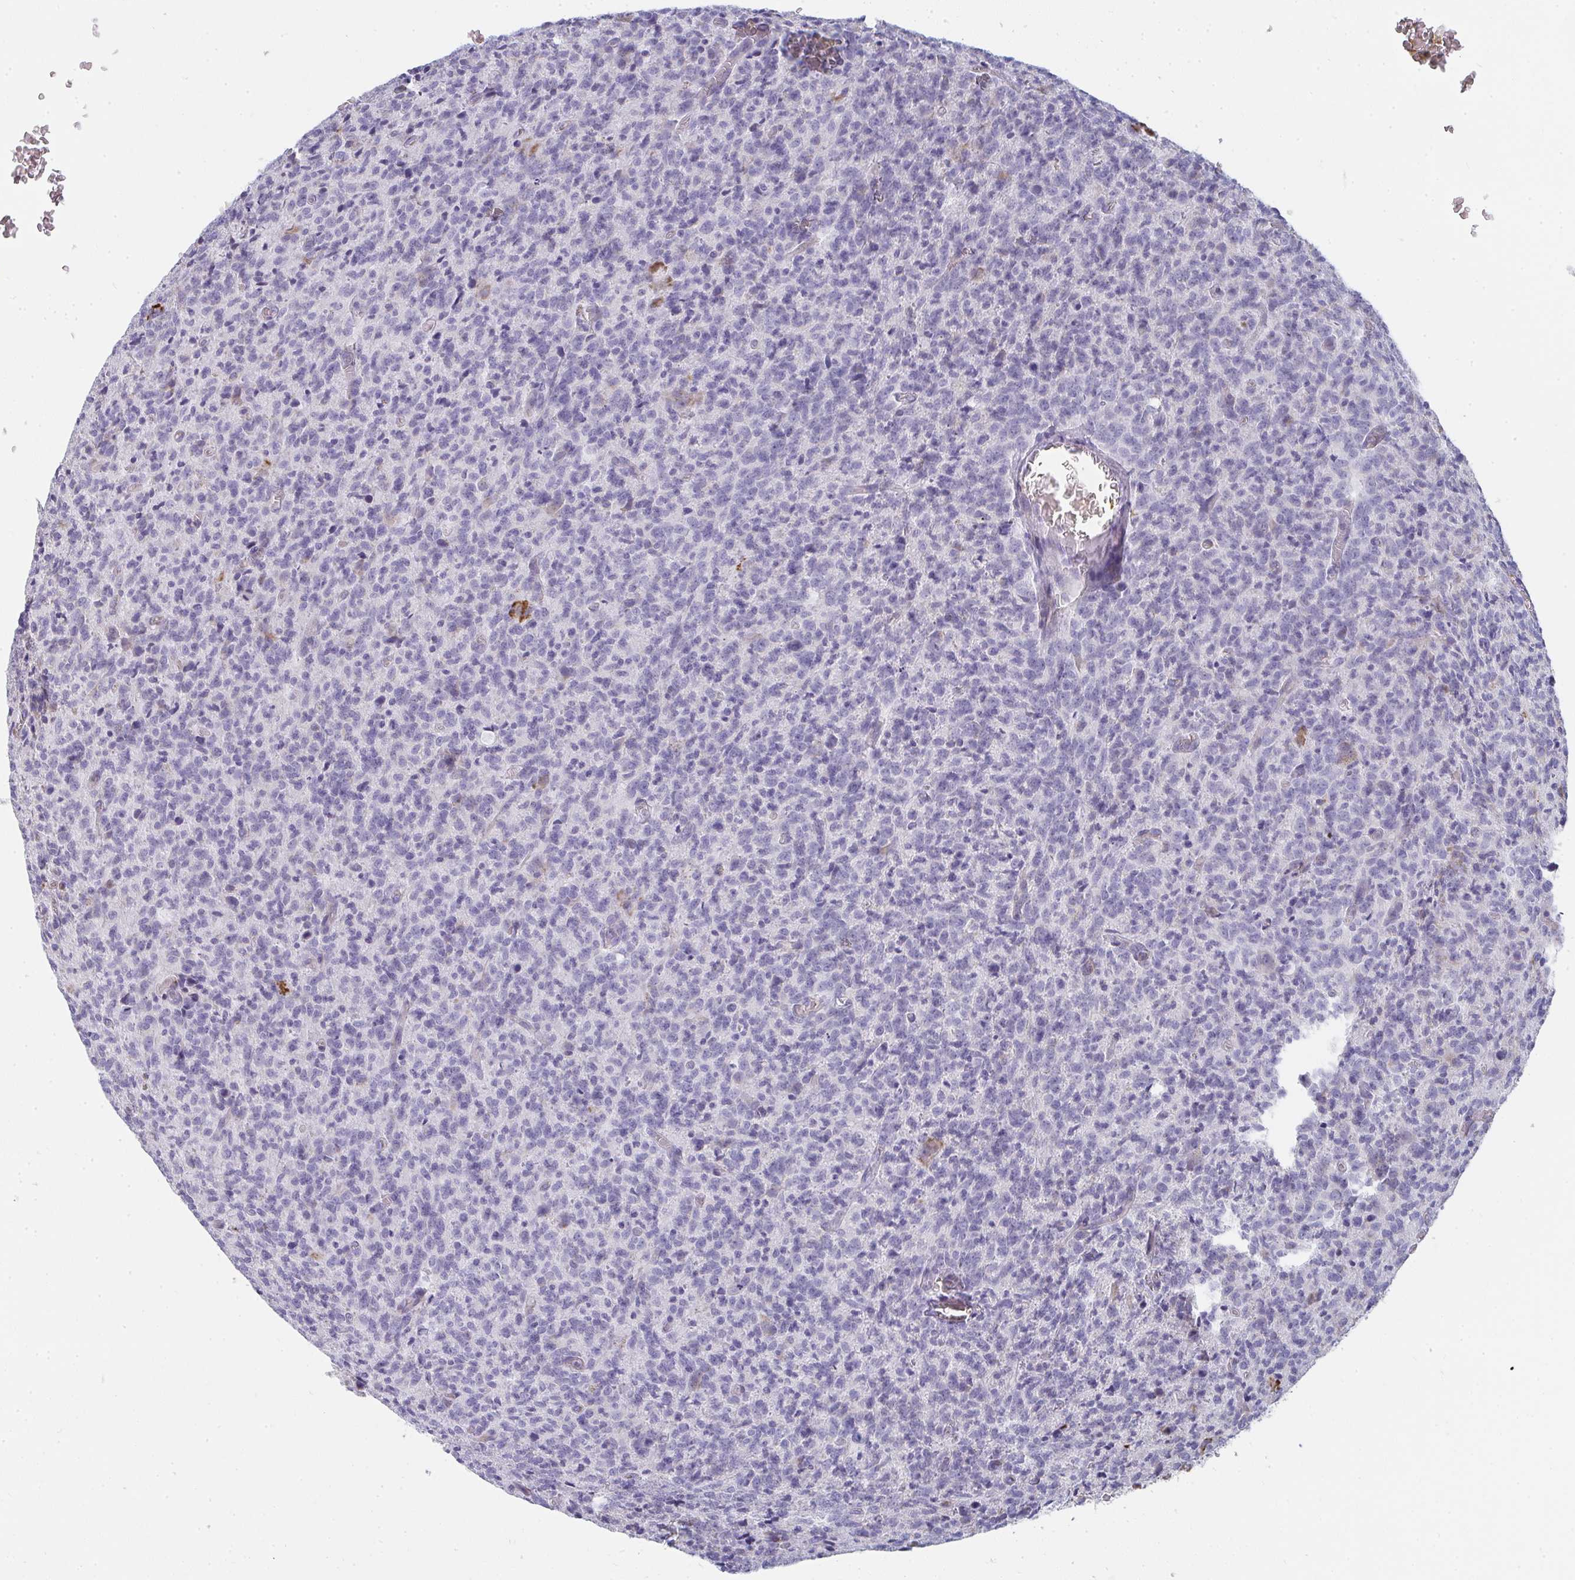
{"staining": {"intensity": "negative", "quantity": "none", "location": "none"}, "tissue": "glioma", "cell_type": "Tumor cells", "image_type": "cancer", "snomed": [{"axis": "morphology", "description": "Glioma, malignant, High grade"}, {"axis": "topography", "description": "Brain"}], "caption": "Immunohistochemistry (IHC) of malignant high-grade glioma exhibits no expression in tumor cells.", "gene": "SHROOM1", "patient": {"sex": "male", "age": 76}}